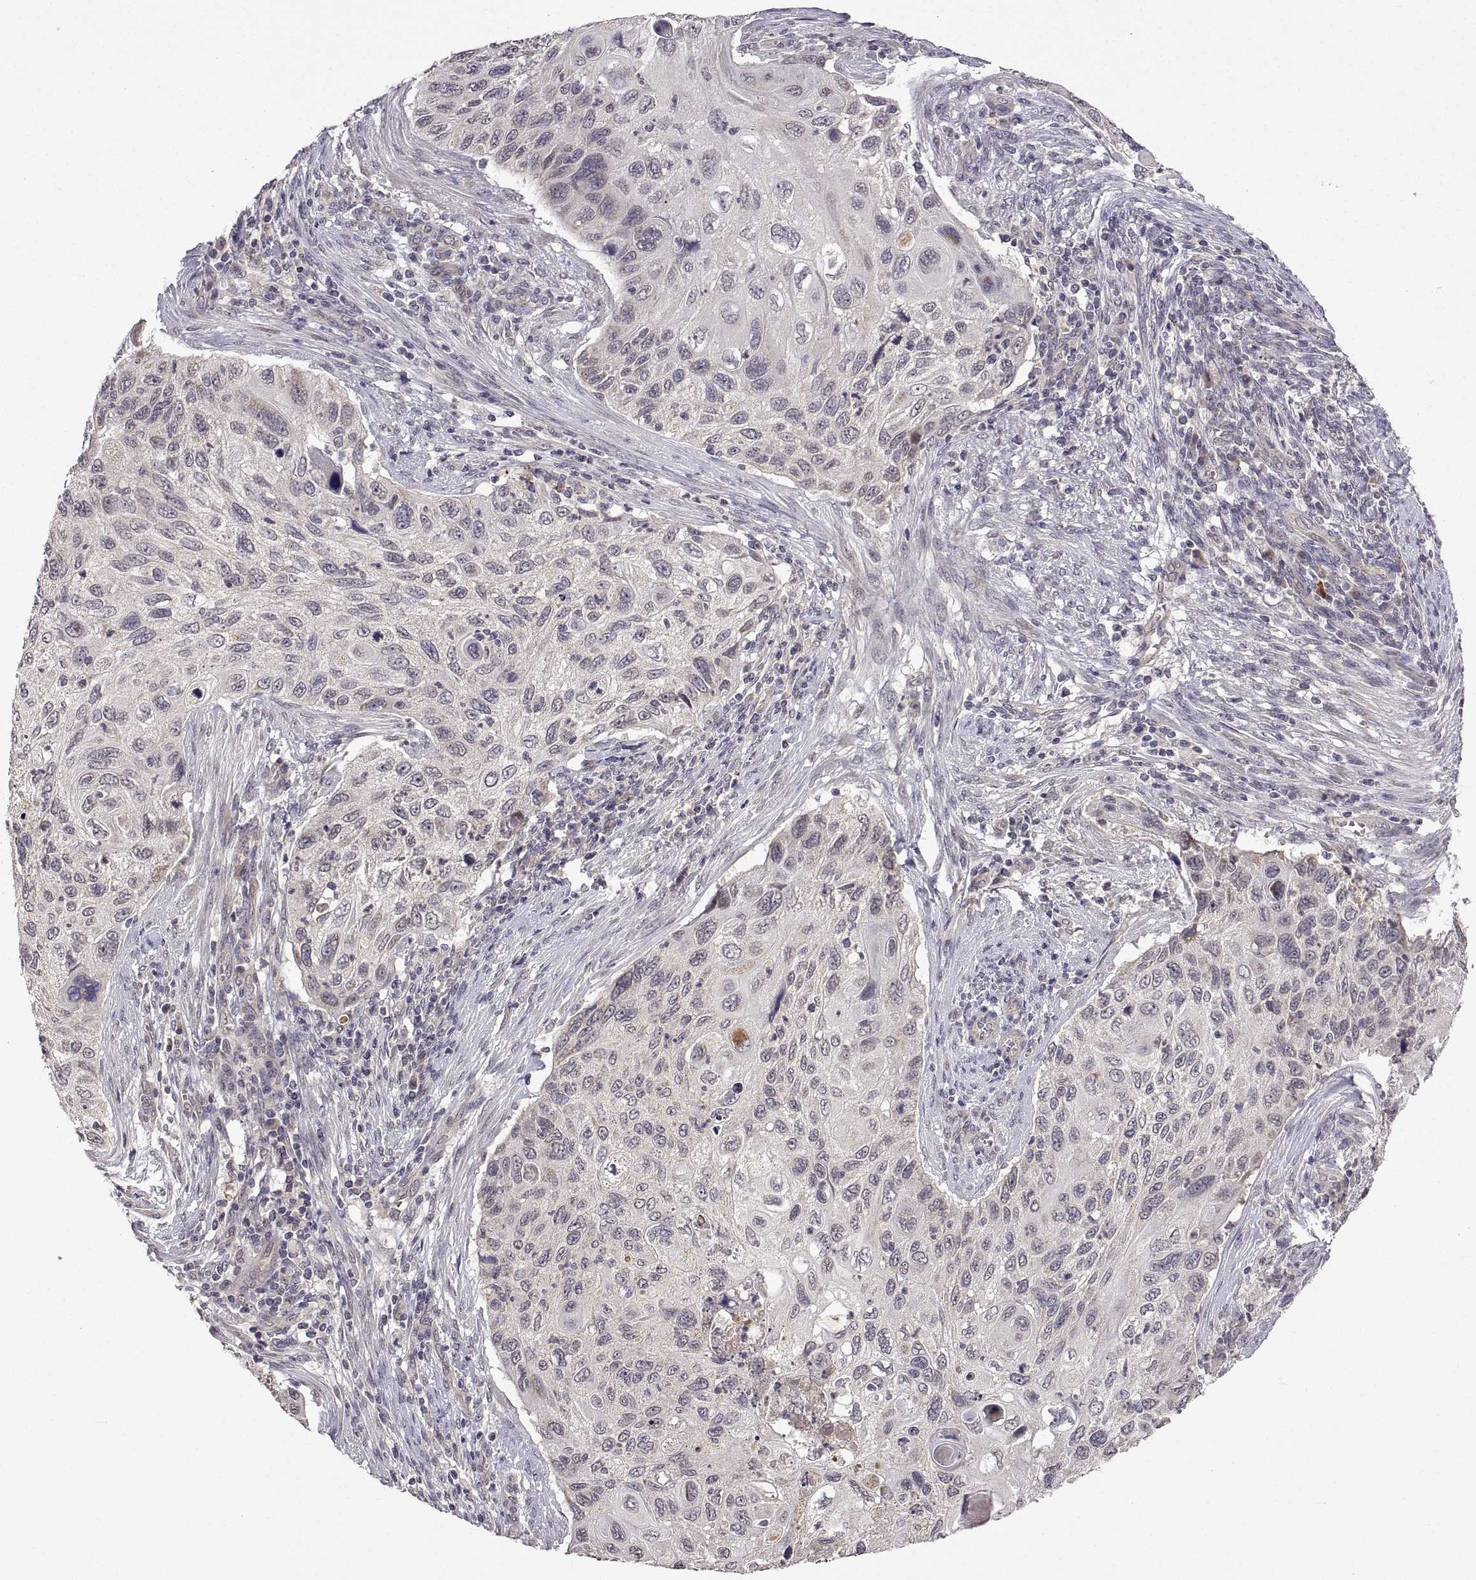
{"staining": {"intensity": "negative", "quantity": "none", "location": "none"}, "tissue": "cervical cancer", "cell_type": "Tumor cells", "image_type": "cancer", "snomed": [{"axis": "morphology", "description": "Squamous cell carcinoma, NOS"}, {"axis": "topography", "description": "Cervix"}], "caption": "A high-resolution photomicrograph shows immunohistochemistry staining of squamous cell carcinoma (cervical), which shows no significant staining in tumor cells.", "gene": "LAMA1", "patient": {"sex": "female", "age": 70}}